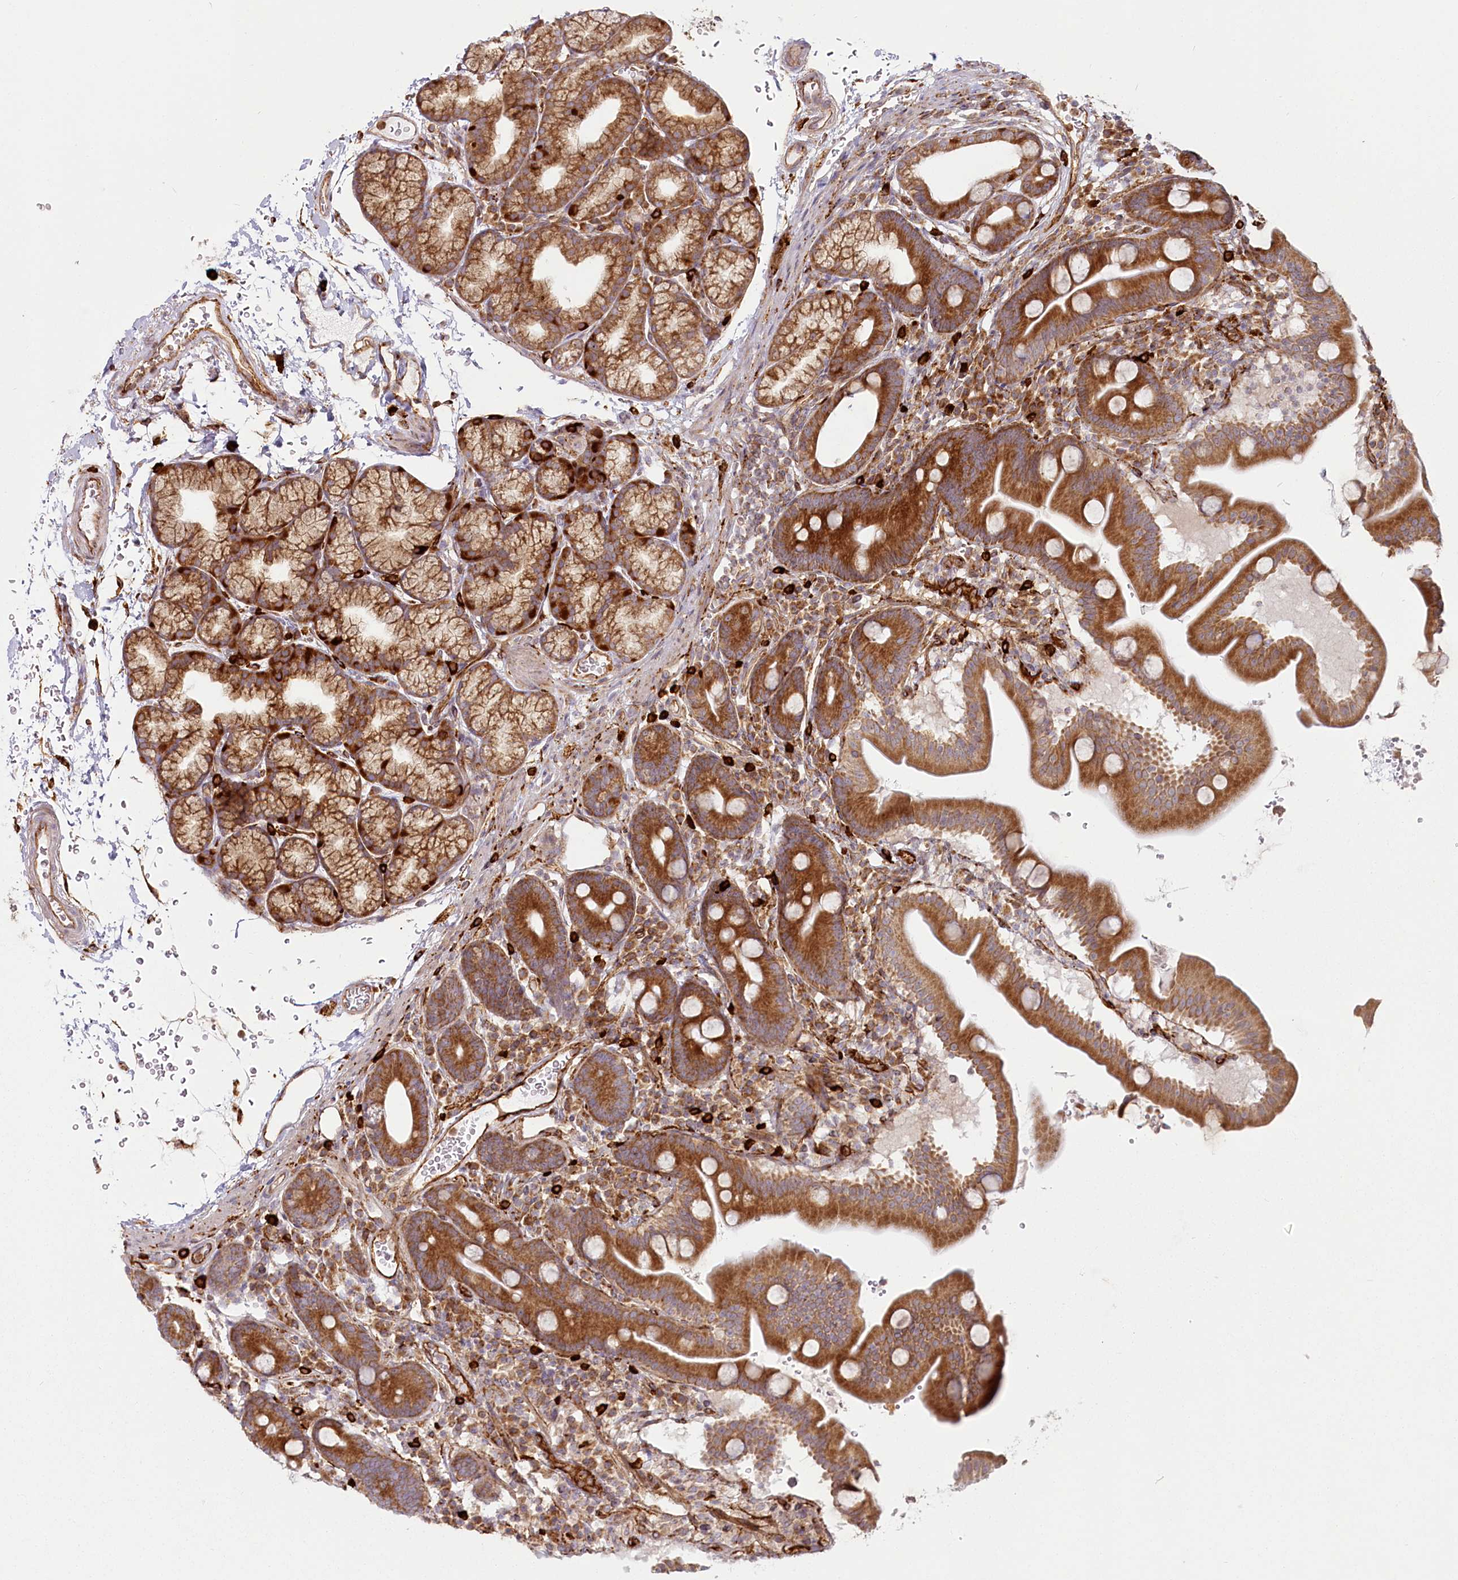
{"staining": {"intensity": "strong", "quantity": ">75%", "location": "cytoplasmic/membranous"}, "tissue": "duodenum", "cell_type": "Glandular cells", "image_type": "normal", "snomed": [{"axis": "morphology", "description": "Normal tissue, NOS"}, {"axis": "topography", "description": "Duodenum"}], "caption": "Approximately >75% of glandular cells in unremarkable duodenum exhibit strong cytoplasmic/membranous protein expression as visualized by brown immunohistochemical staining.", "gene": "HARS2", "patient": {"sex": "male", "age": 54}}